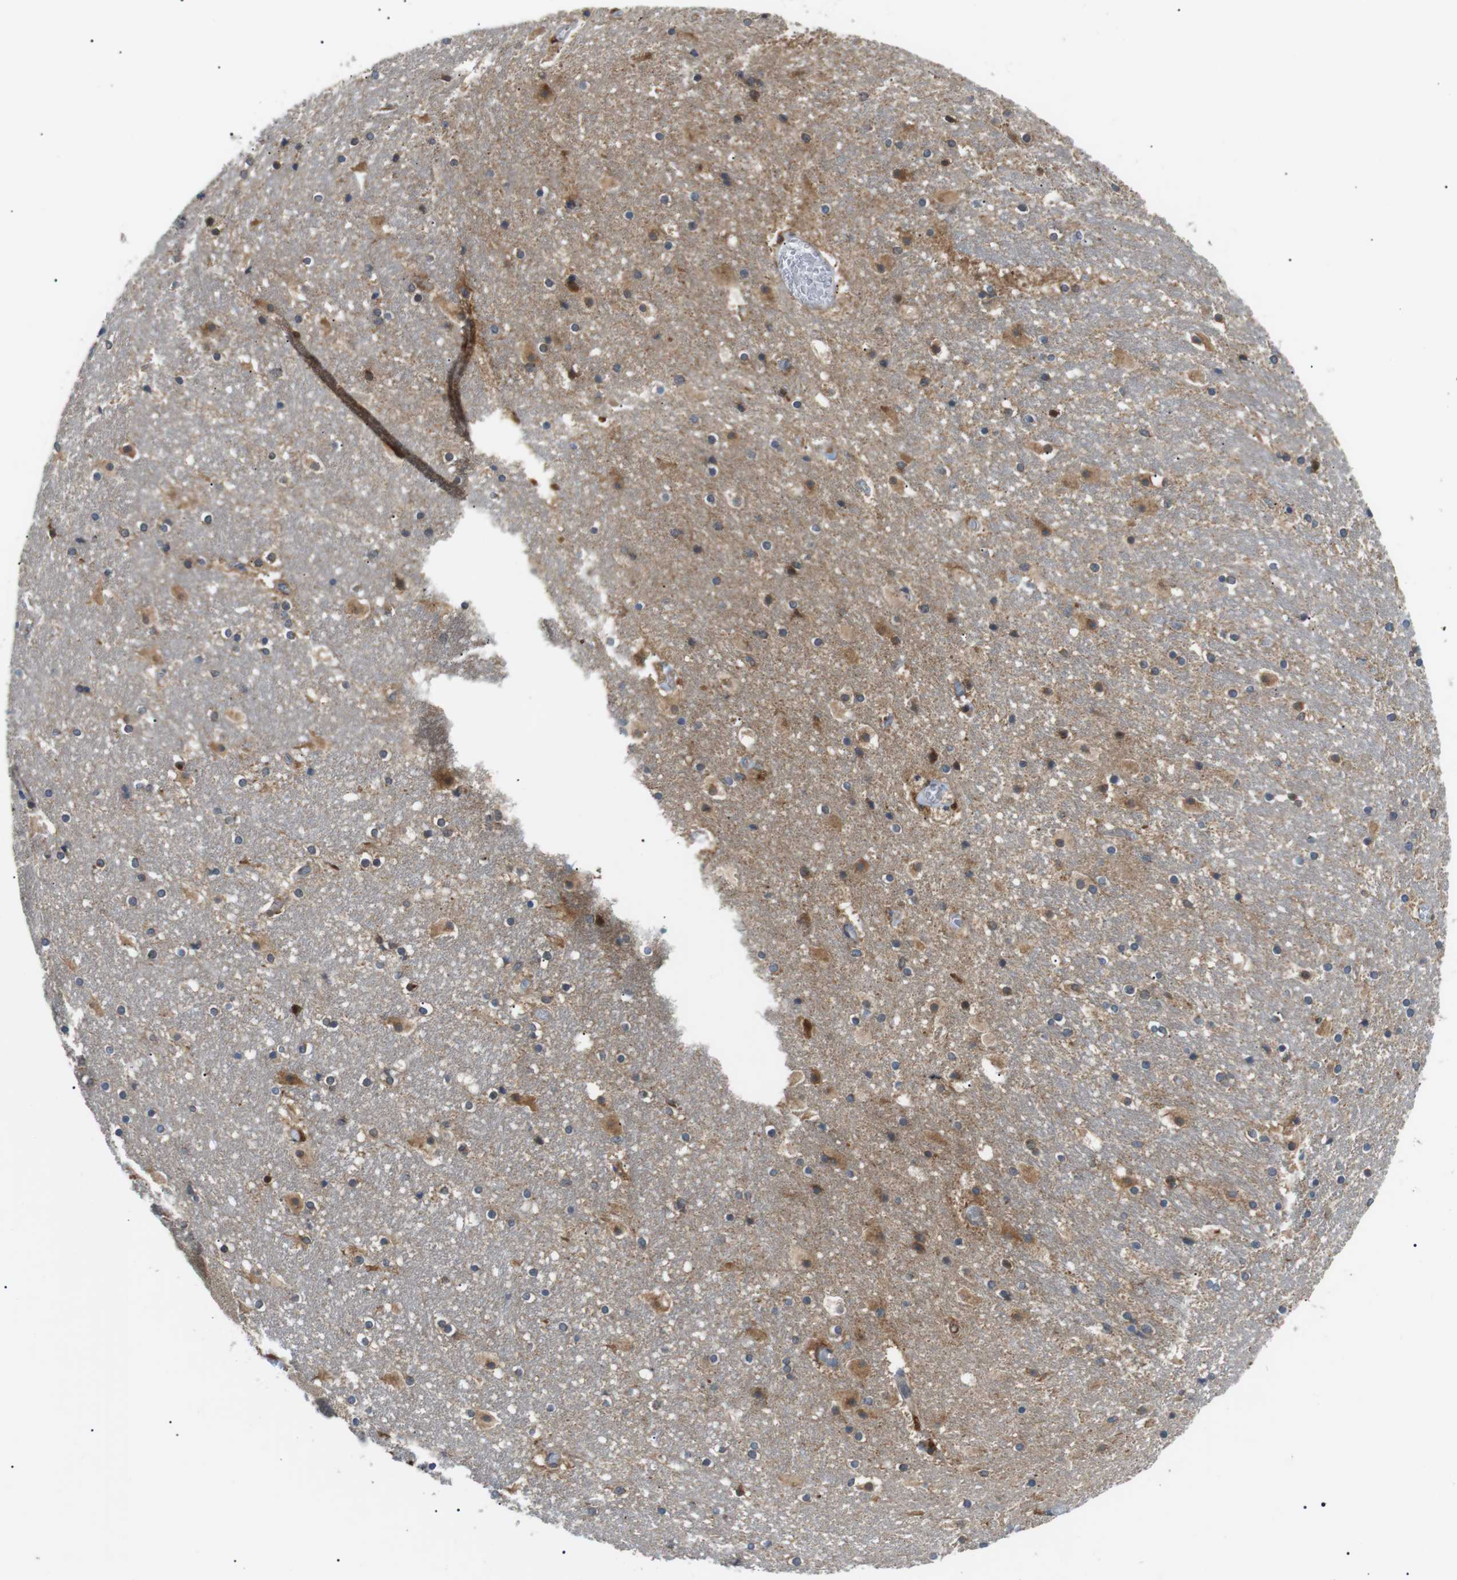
{"staining": {"intensity": "moderate", "quantity": "25%-75%", "location": "cytoplasmic/membranous"}, "tissue": "hippocampus", "cell_type": "Glial cells", "image_type": "normal", "snomed": [{"axis": "morphology", "description": "Normal tissue, NOS"}, {"axis": "topography", "description": "Hippocampus"}], "caption": "Immunohistochemical staining of benign human hippocampus reveals 25%-75% levels of moderate cytoplasmic/membranous protein expression in about 25%-75% of glial cells.", "gene": "RAB9A", "patient": {"sex": "male", "age": 45}}